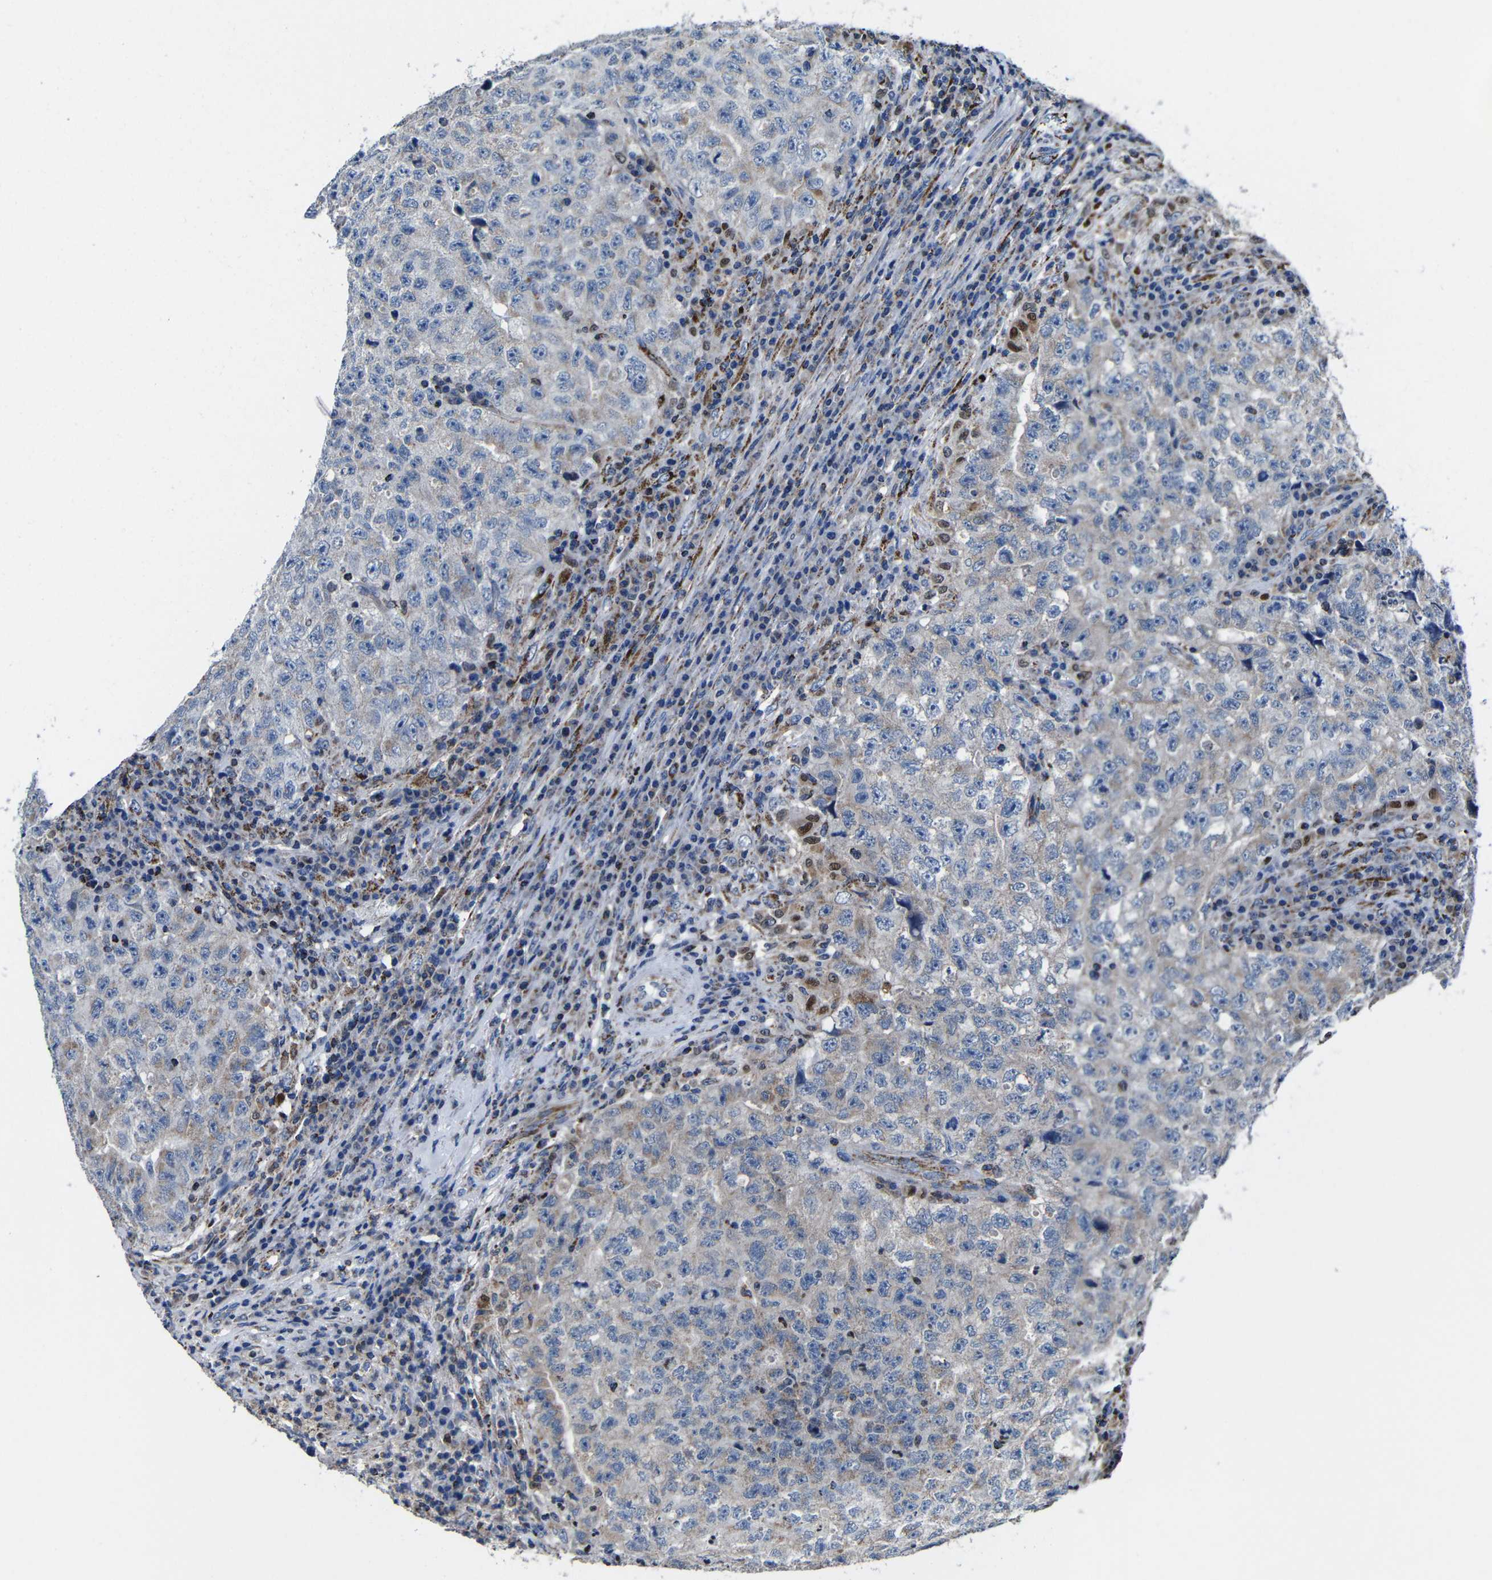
{"staining": {"intensity": "weak", "quantity": "<25%", "location": "cytoplasmic/membranous"}, "tissue": "testis cancer", "cell_type": "Tumor cells", "image_type": "cancer", "snomed": [{"axis": "morphology", "description": "Necrosis, NOS"}, {"axis": "morphology", "description": "Carcinoma, Embryonal, NOS"}, {"axis": "topography", "description": "Testis"}], "caption": "This is an IHC photomicrograph of human embryonal carcinoma (testis). There is no staining in tumor cells.", "gene": "CA5B", "patient": {"sex": "male", "age": 19}}